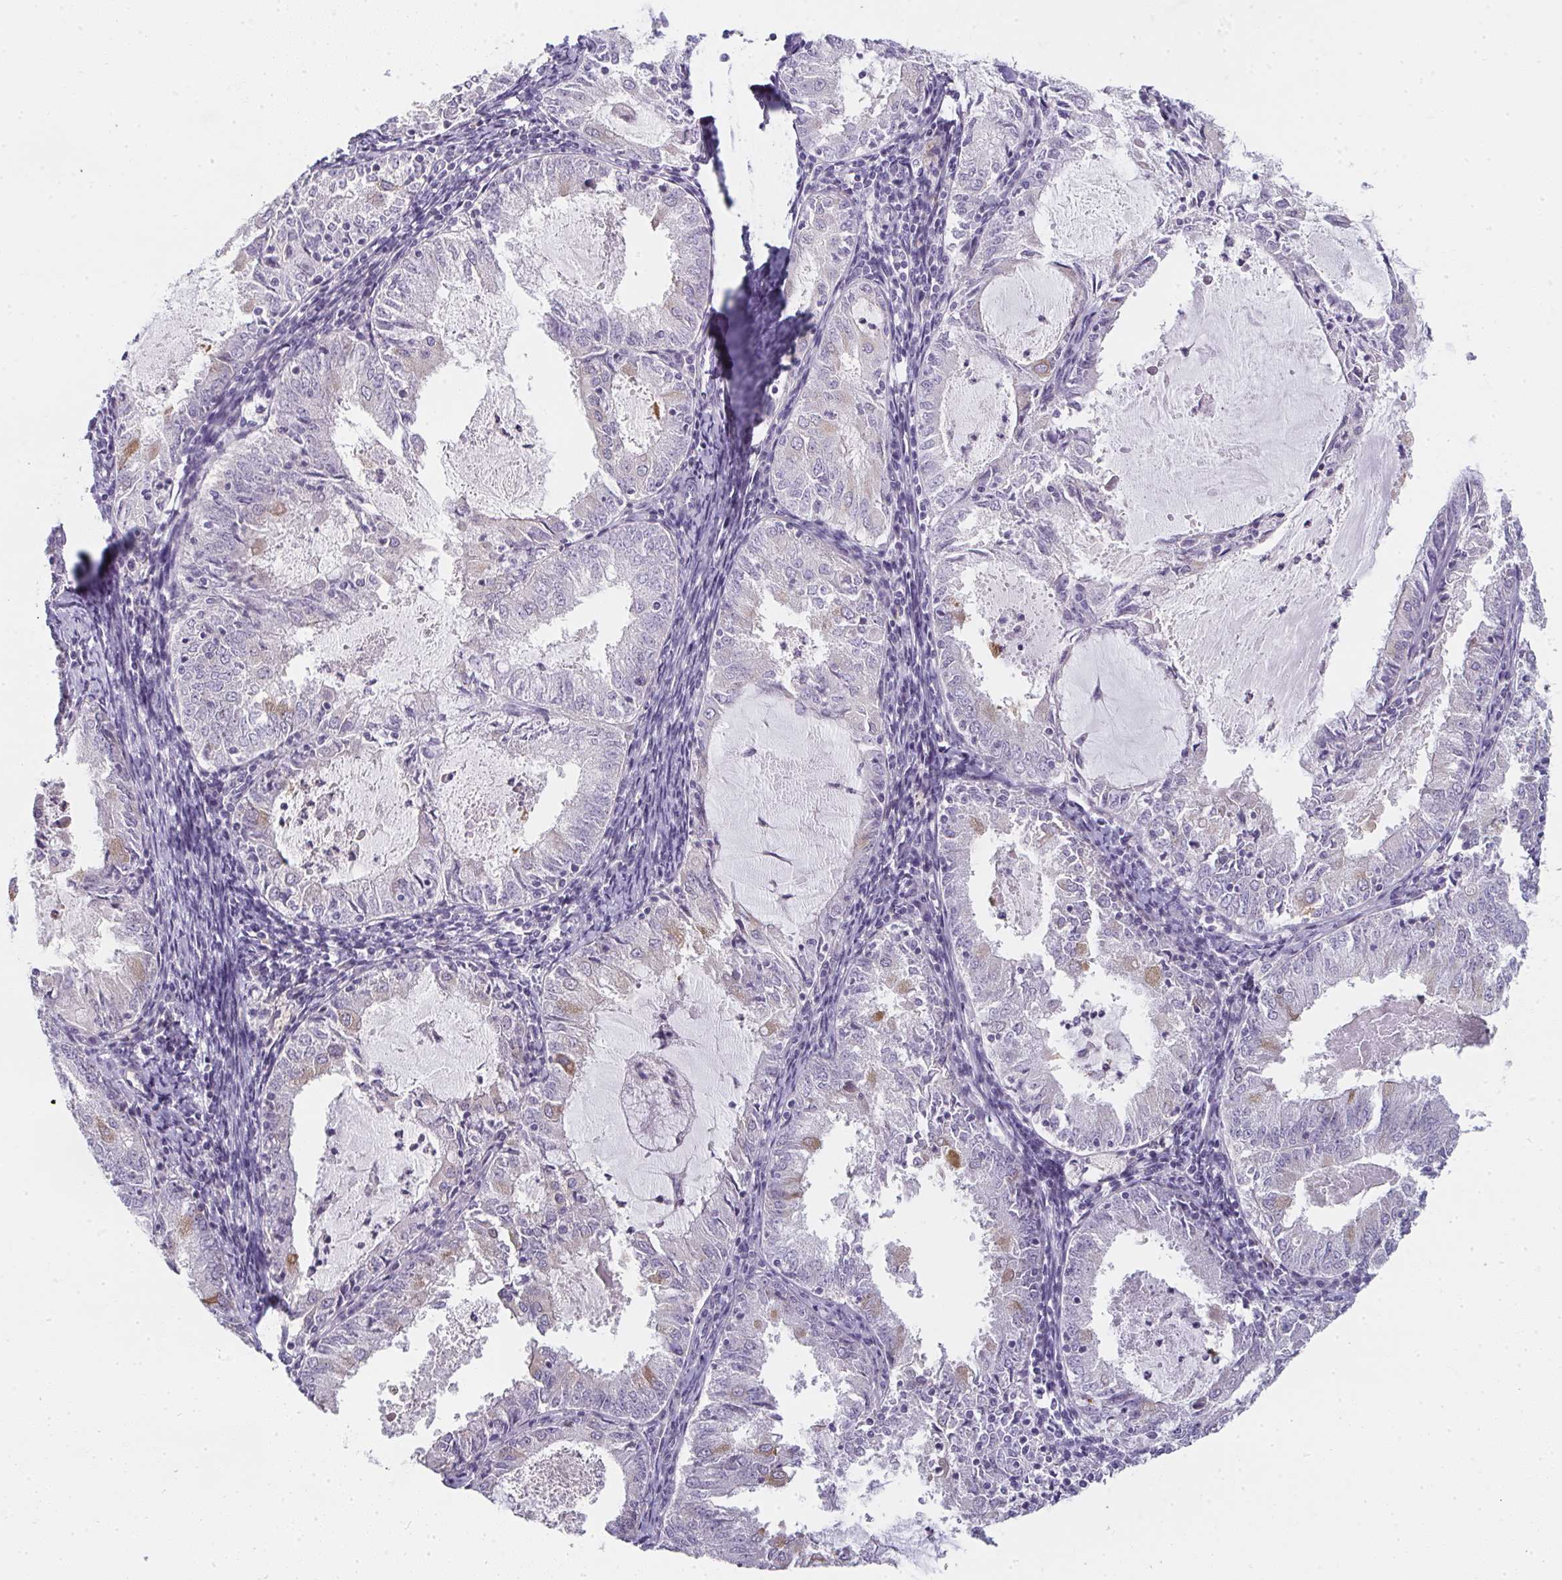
{"staining": {"intensity": "negative", "quantity": "none", "location": "none"}, "tissue": "endometrial cancer", "cell_type": "Tumor cells", "image_type": "cancer", "snomed": [{"axis": "morphology", "description": "Adenocarcinoma, NOS"}, {"axis": "topography", "description": "Endometrium"}], "caption": "Endometrial cancer (adenocarcinoma) was stained to show a protein in brown. There is no significant positivity in tumor cells.", "gene": "SHB", "patient": {"sex": "female", "age": 57}}